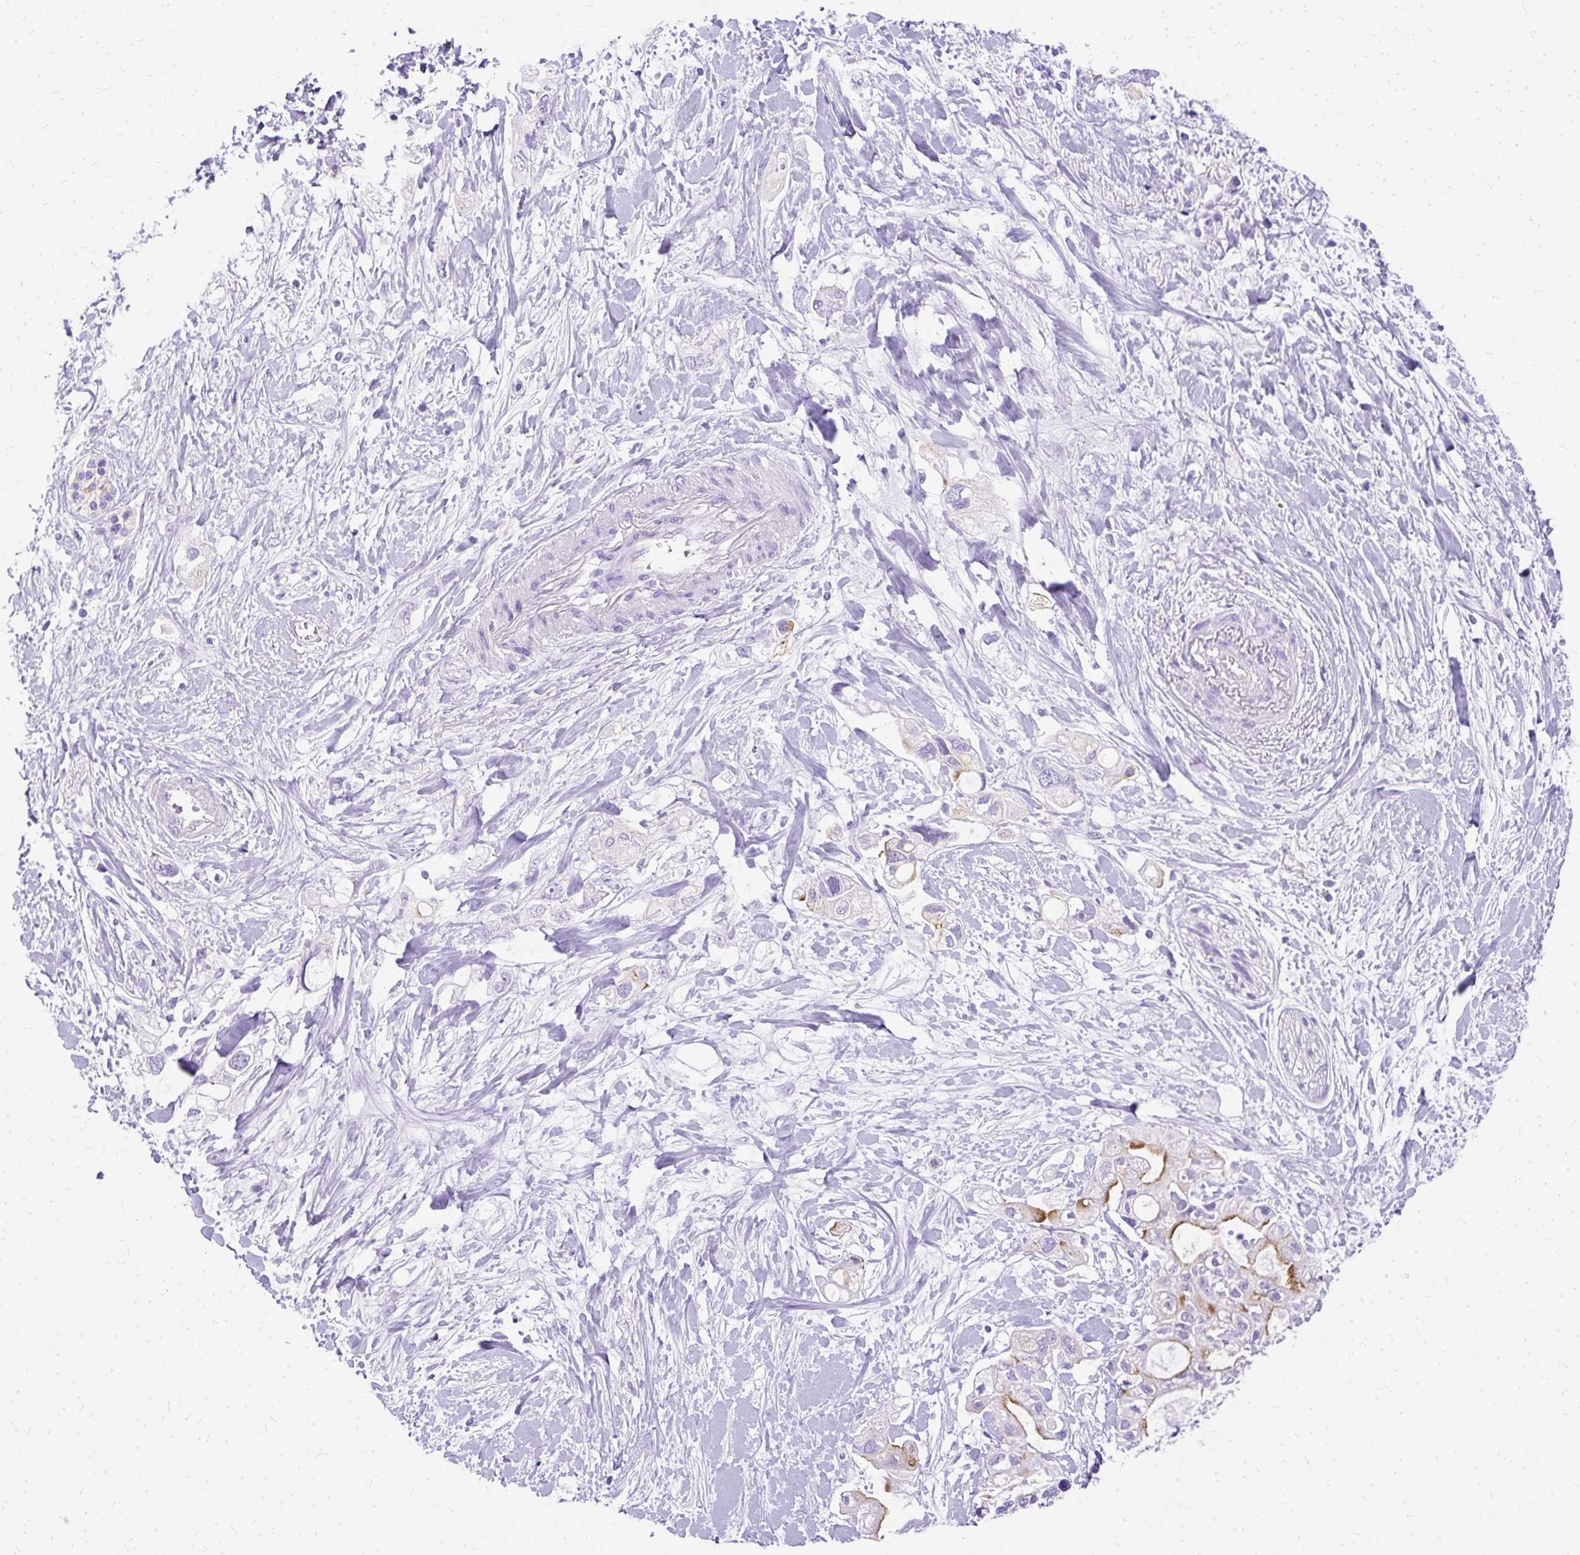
{"staining": {"intensity": "negative", "quantity": "none", "location": "none"}, "tissue": "pancreatic cancer", "cell_type": "Tumor cells", "image_type": "cancer", "snomed": [{"axis": "morphology", "description": "Adenocarcinoma, NOS"}, {"axis": "topography", "description": "Pancreas"}], "caption": "High magnification brightfield microscopy of pancreatic cancer (adenocarcinoma) stained with DAB (brown) and counterstained with hematoxylin (blue): tumor cells show no significant positivity.", "gene": "MYO6", "patient": {"sex": "female", "age": 56}}